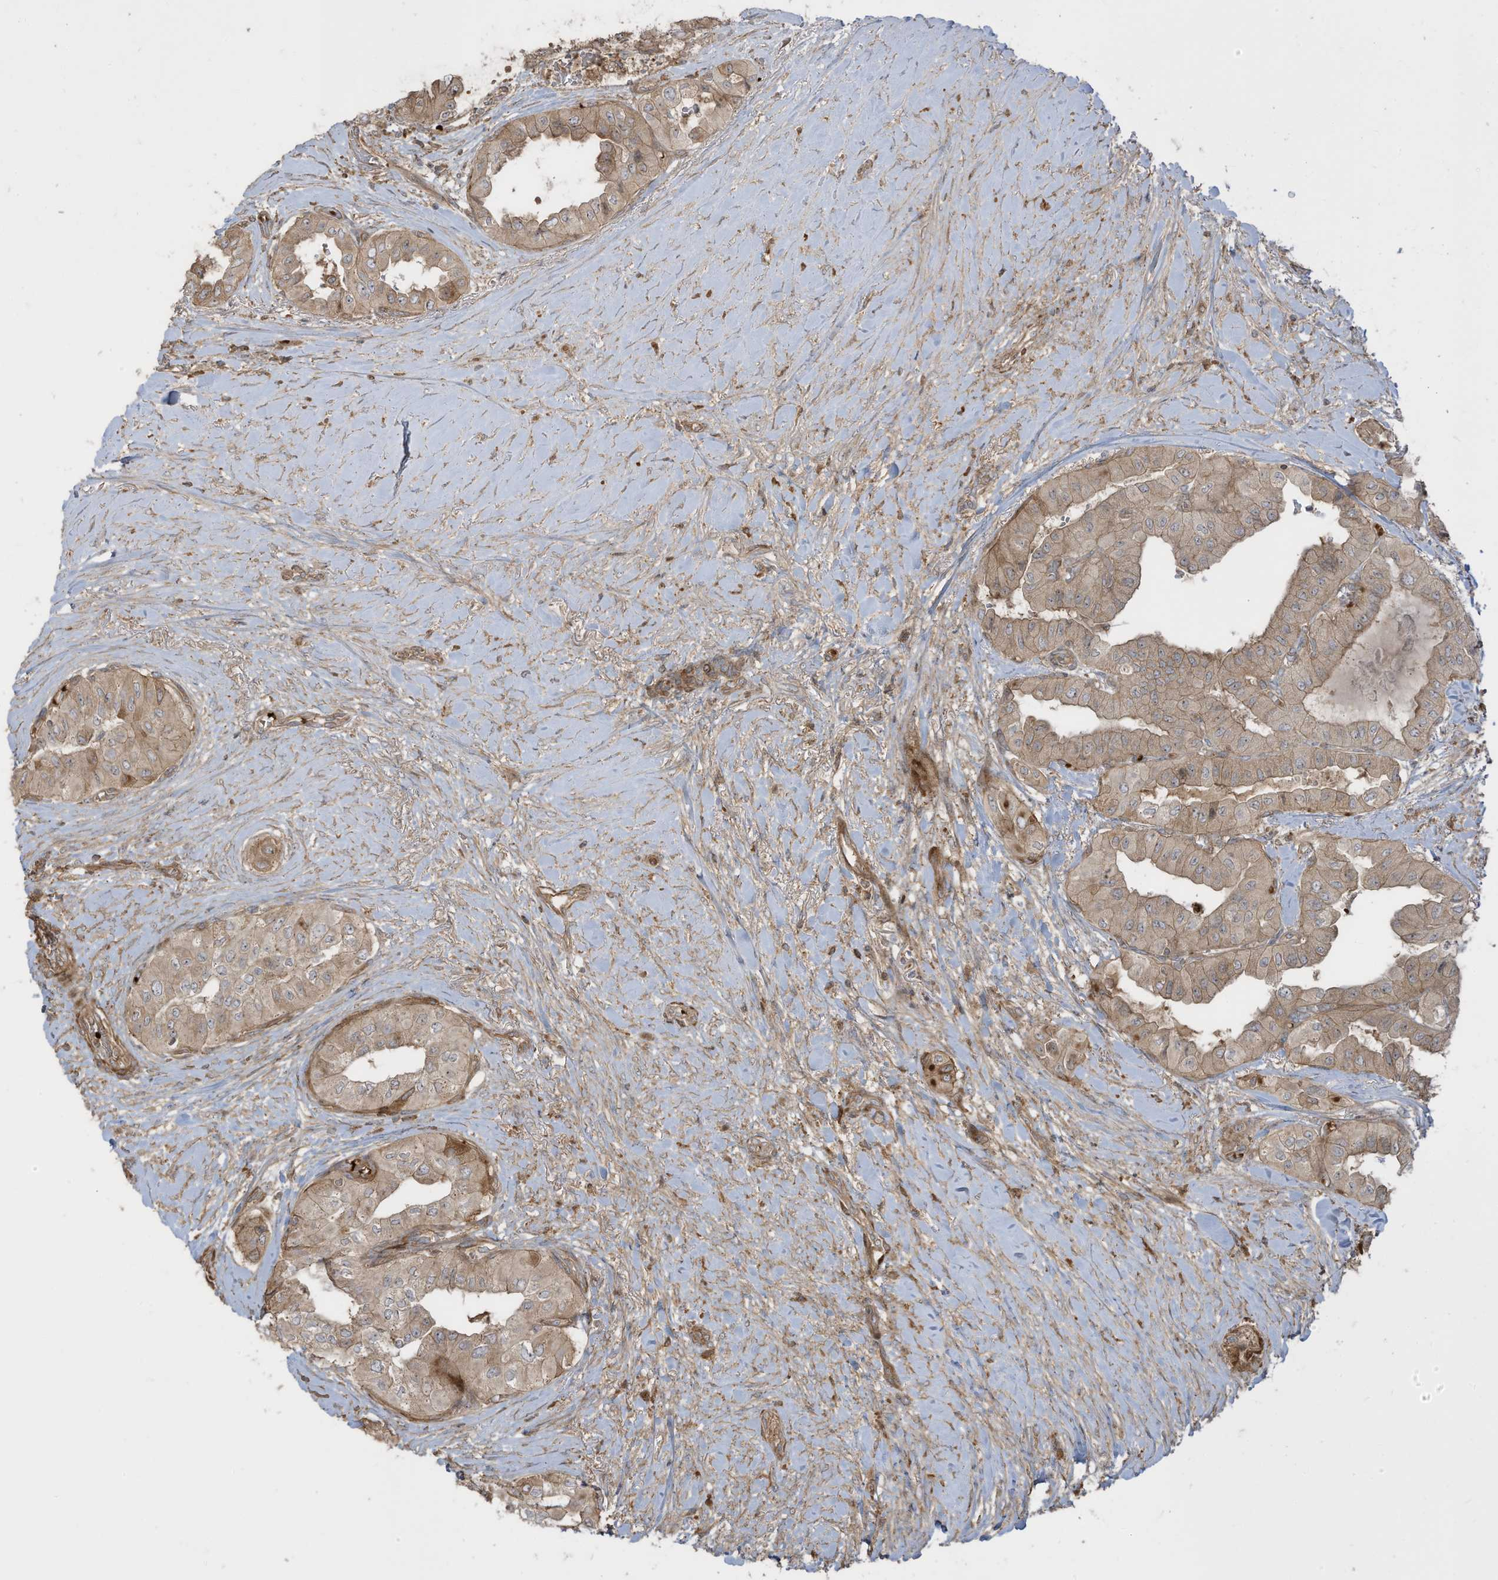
{"staining": {"intensity": "moderate", "quantity": ">75%", "location": "cytoplasmic/membranous"}, "tissue": "thyroid cancer", "cell_type": "Tumor cells", "image_type": "cancer", "snomed": [{"axis": "morphology", "description": "Papillary adenocarcinoma, NOS"}, {"axis": "topography", "description": "Thyroid gland"}], "caption": "Thyroid cancer tissue shows moderate cytoplasmic/membranous staining in about >75% of tumor cells (DAB = brown stain, brightfield microscopy at high magnification).", "gene": "ENTR1", "patient": {"sex": "female", "age": 59}}